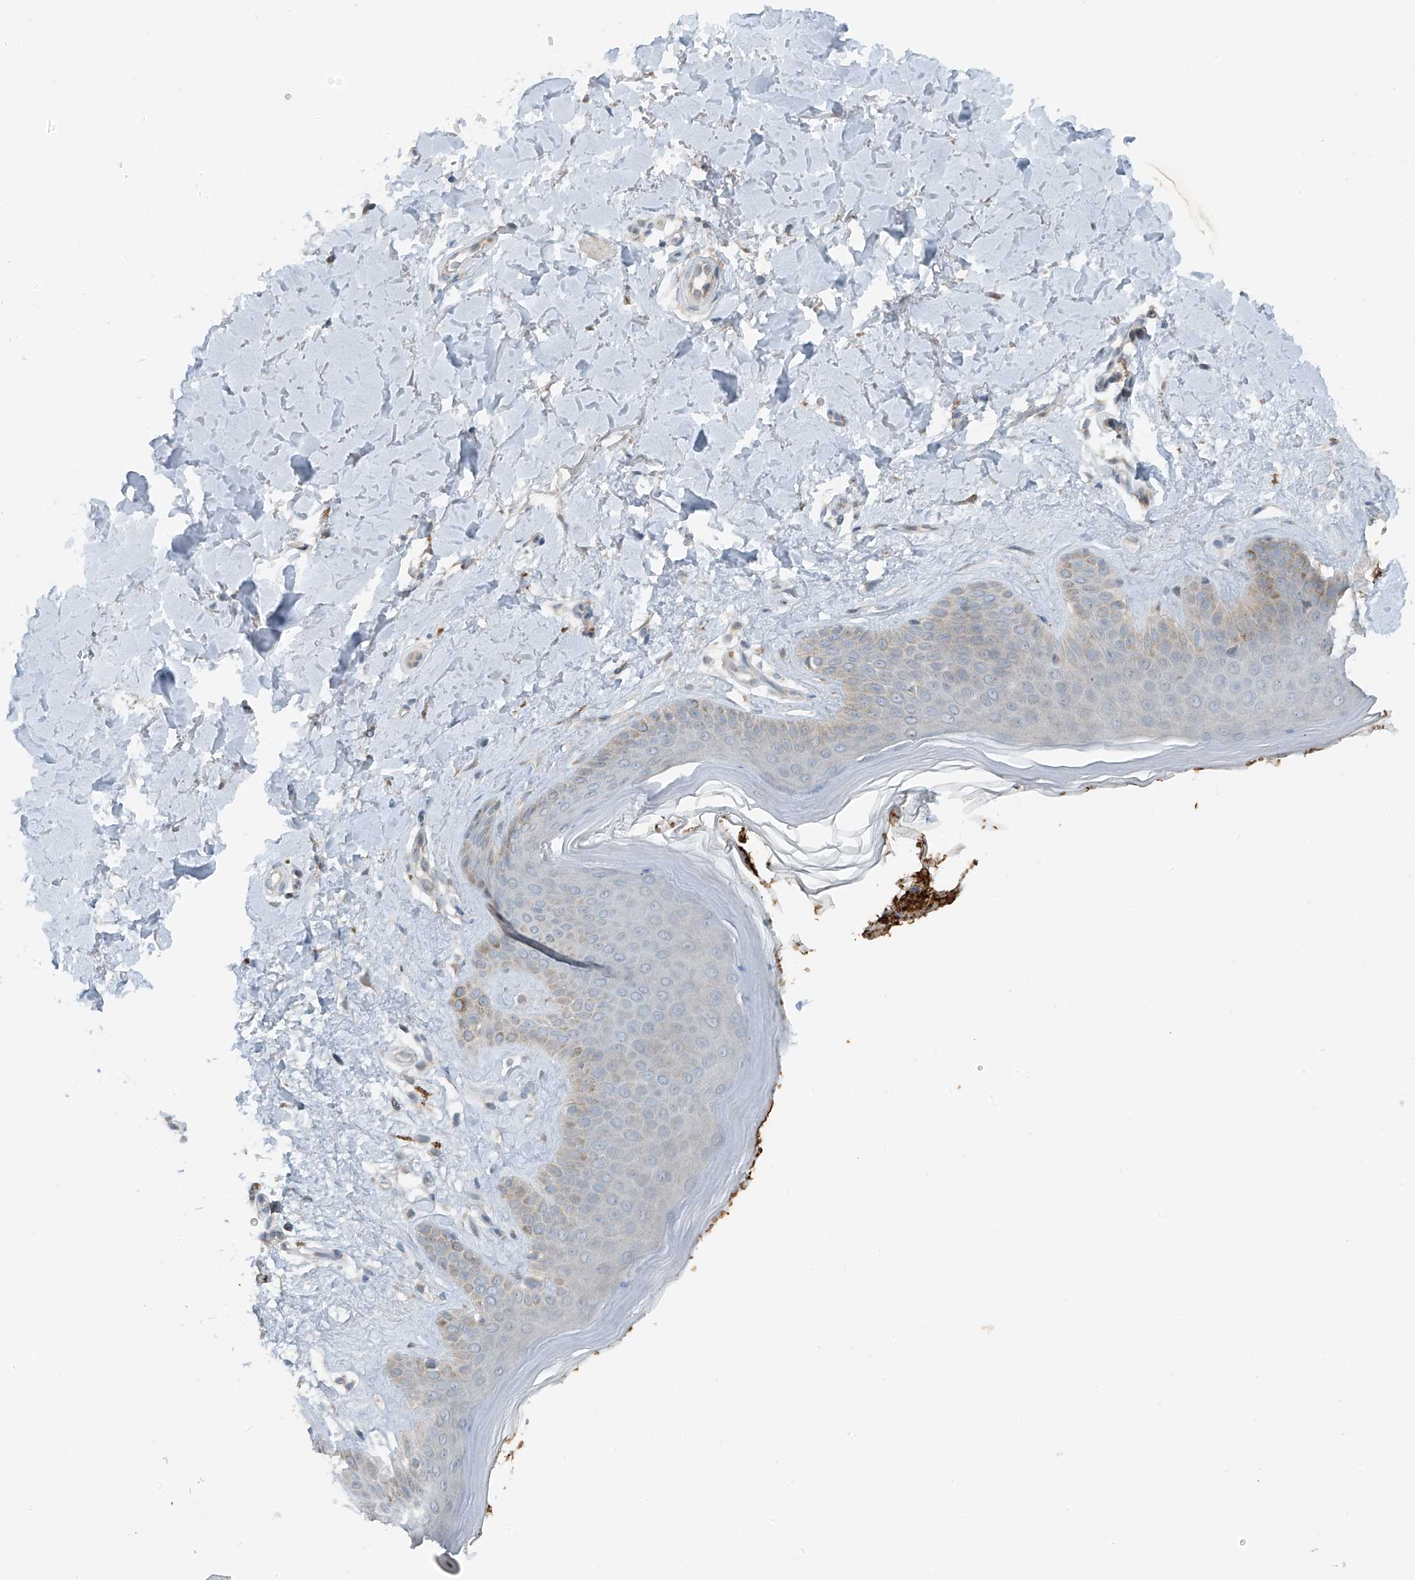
{"staining": {"intensity": "negative", "quantity": "none", "location": "none"}, "tissue": "skin", "cell_type": "Fibroblasts", "image_type": "normal", "snomed": [{"axis": "morphology", "description": "Normal tissue, NOS"}, {"axis": "topography", "description": "Skin"}], "caption": "Unremarkable skin was stained to show a protein in brown. There is no significant positivity in fibroblasts. Brightfield microscopy of IHC stained with DAB (3,3'-diaminobenzidine) (brown) and hematoxylin (blue), captured at high magnification.", "gene": "SLC12A6", "patient": {"sex": "female", "age": 64}}